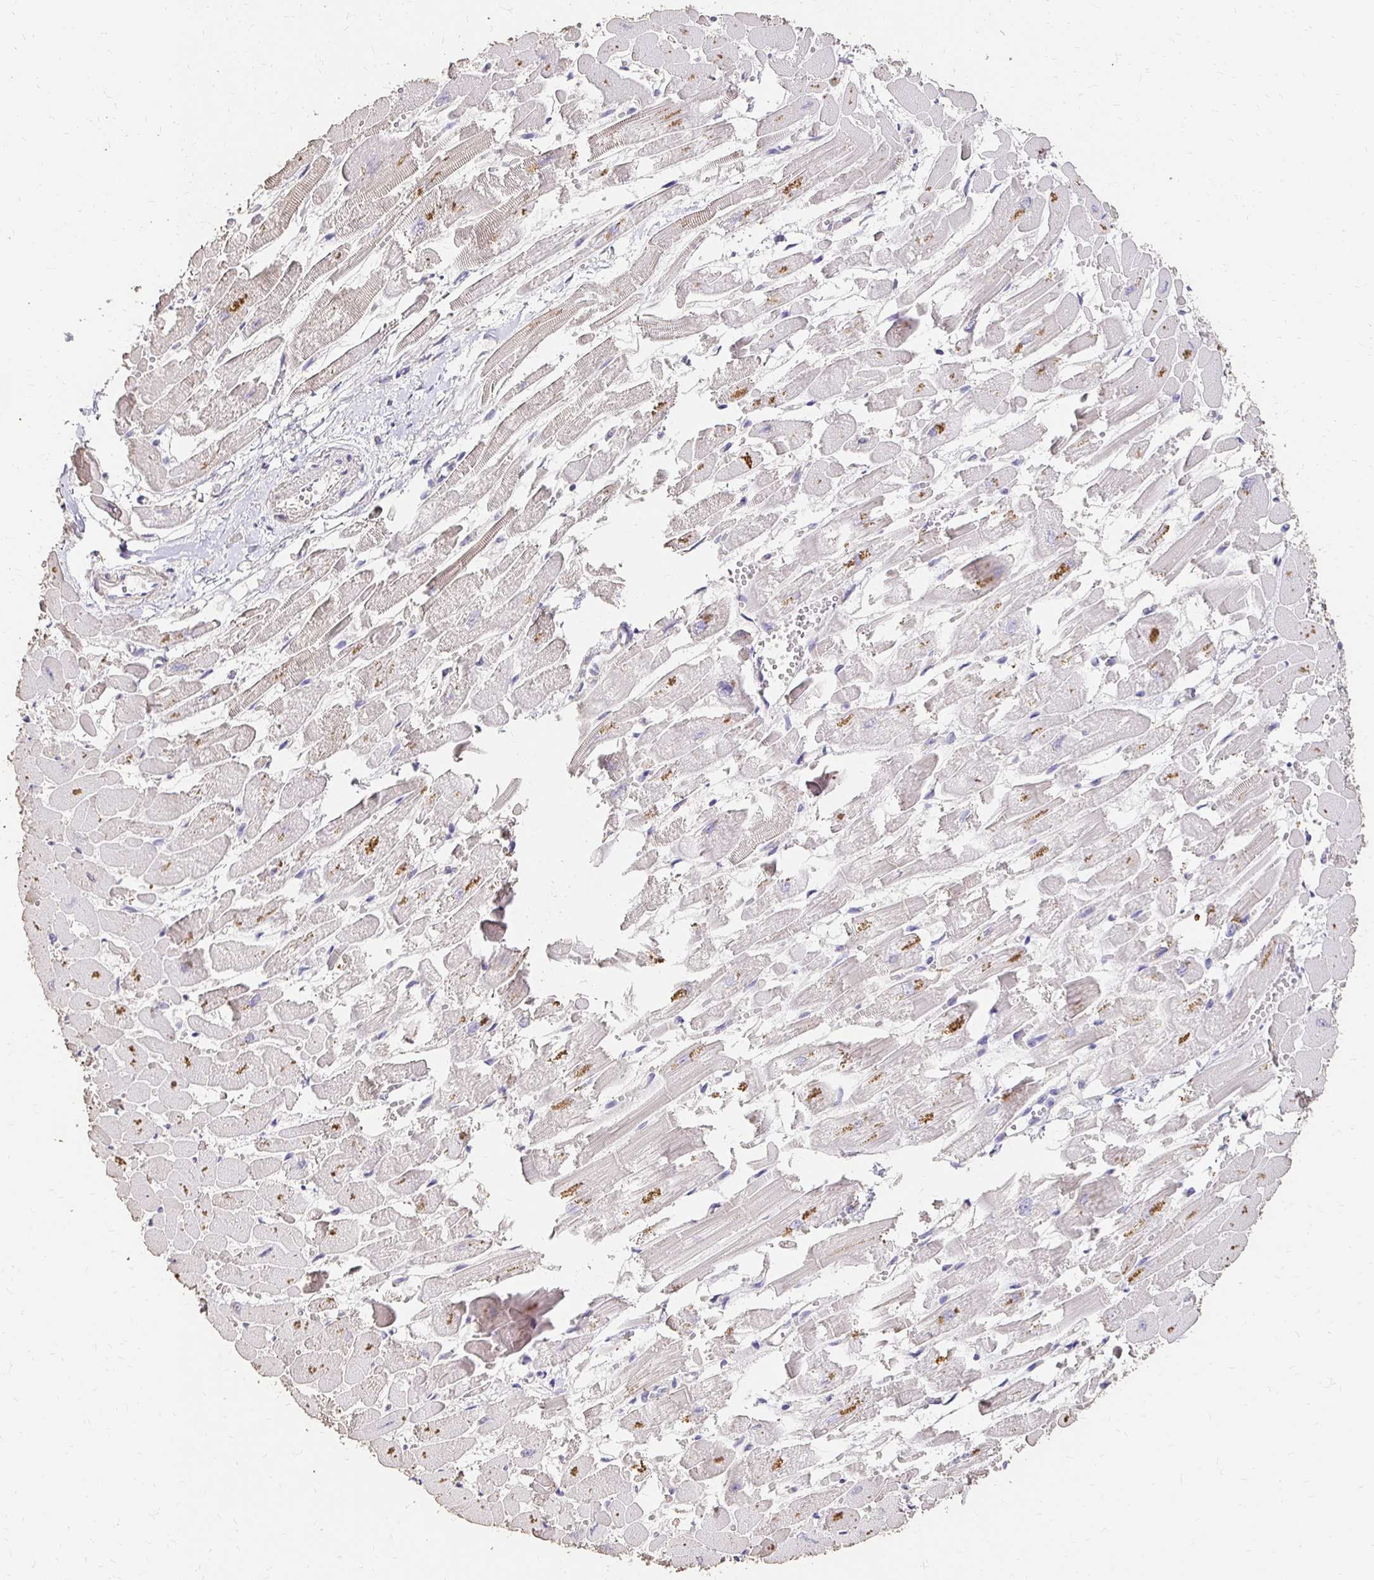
{"staining": {"intensity": "moderate", "quantity": "<25%", "location": "cytoplasmic/membranous"}, "tissue": "heart muscle", "cell_type": "Cardiomyocytes", "image_type": "normal", "snomed": [{"axis": "morphology", "description": "Normal tissue, NOS"}, {"axis": "topography", "description": "Heart"}], "caption": "Heart muscle stained for a protein (brown) demonstrates moderate cytoplasmic/membranous positive expression in approximately <25% of cardiomyocytes.", "gene": "UGT1A6", "patient": {"sex": "female", "age": 52}}